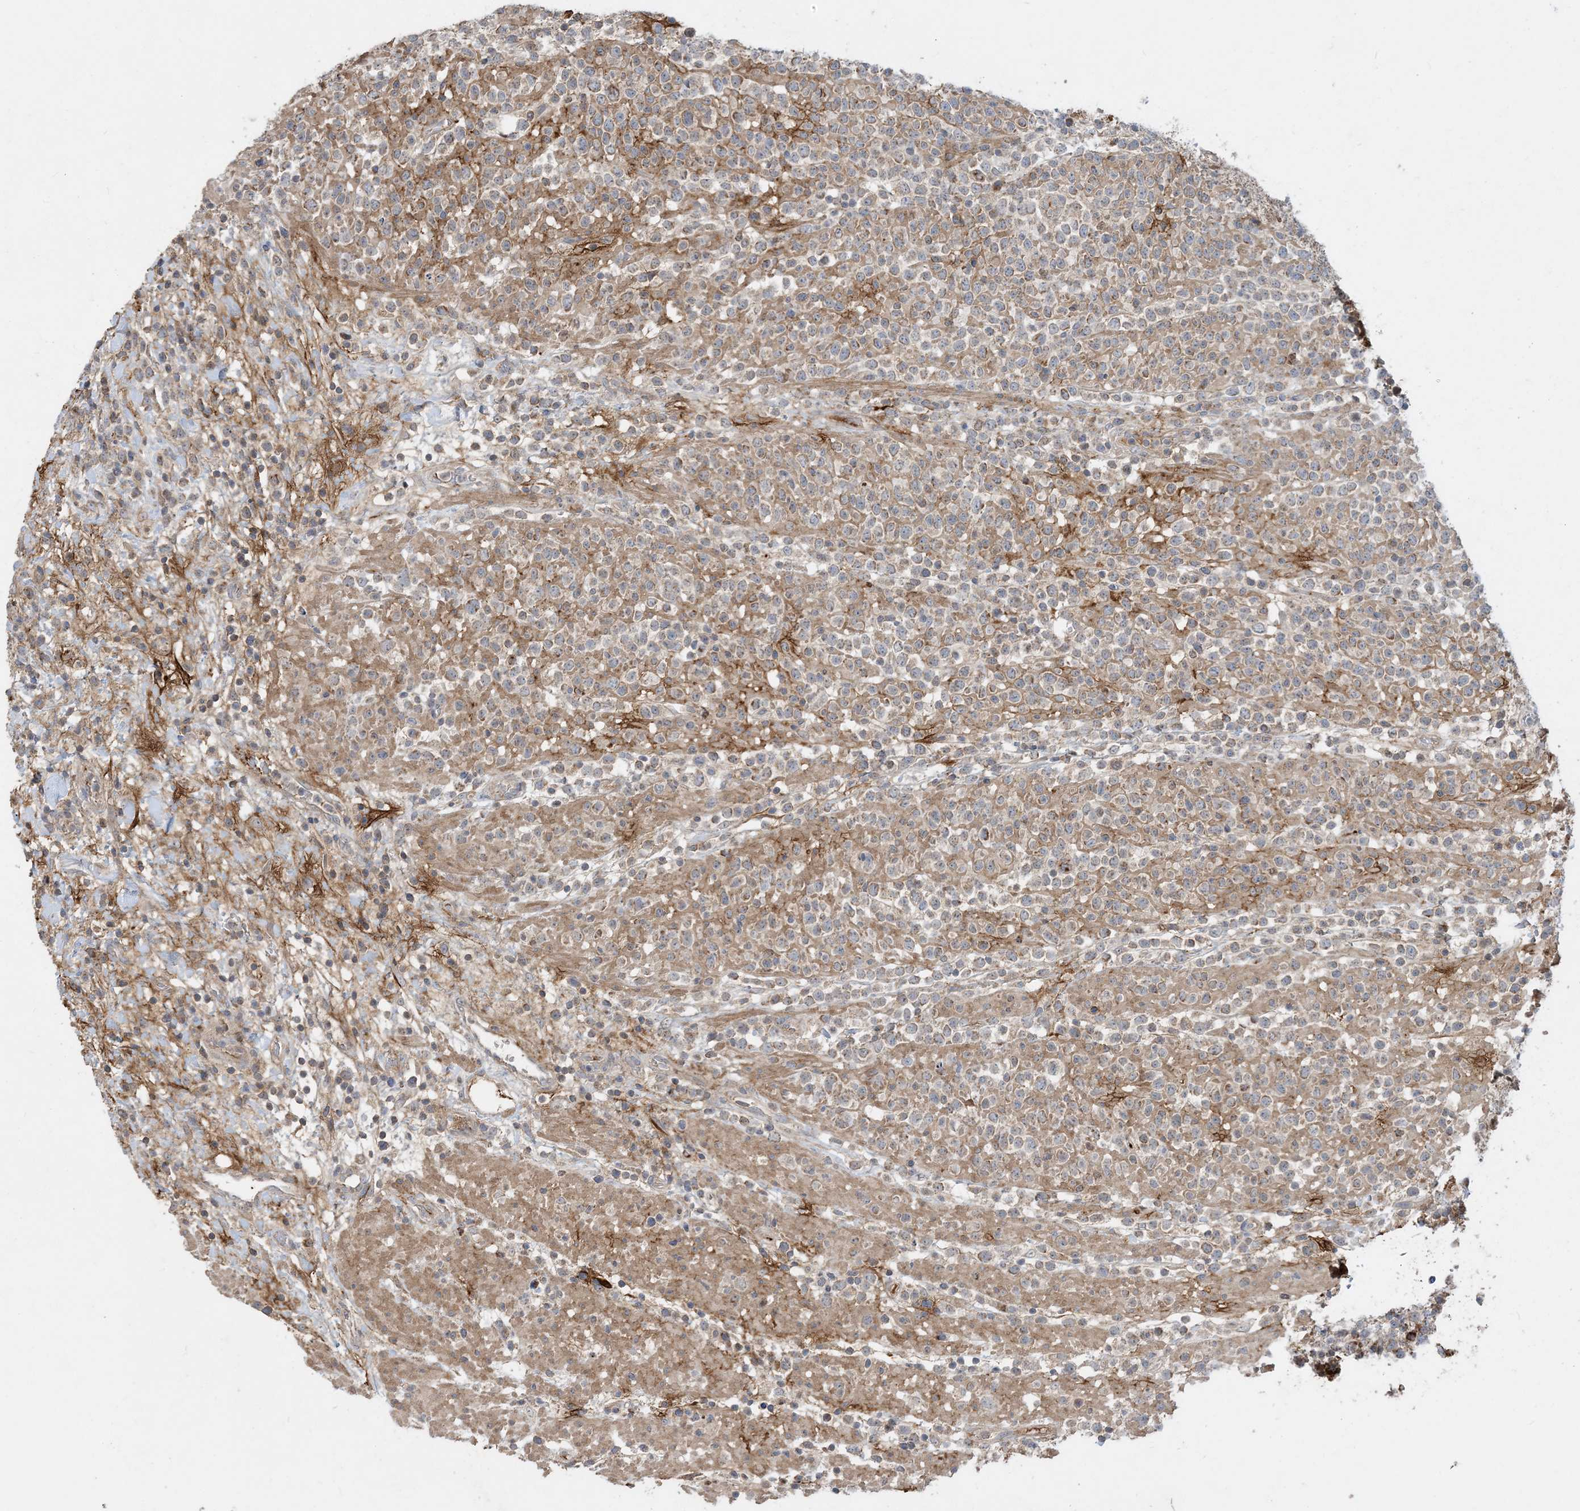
{"staining": {"intensity": "negative", "quantity": "none", "location": "none"}, "tissue": "lymphoma", "cell_type": "Tumor cells", "image_type": "cancer", "snomed": [{"axis": "morphology", "description": "Malignant lymphoma, non-Hodgkin's type, High grade"}, {"axis": "topography", "description": "Colon"}], "caption": "The micrograph displays no significant expression in tumor cells of high-grade malignant lymphoma, non-Hodgkin's type.", "gene": "ECHDC1", "patient": {"sex": "female", "age": 53}}